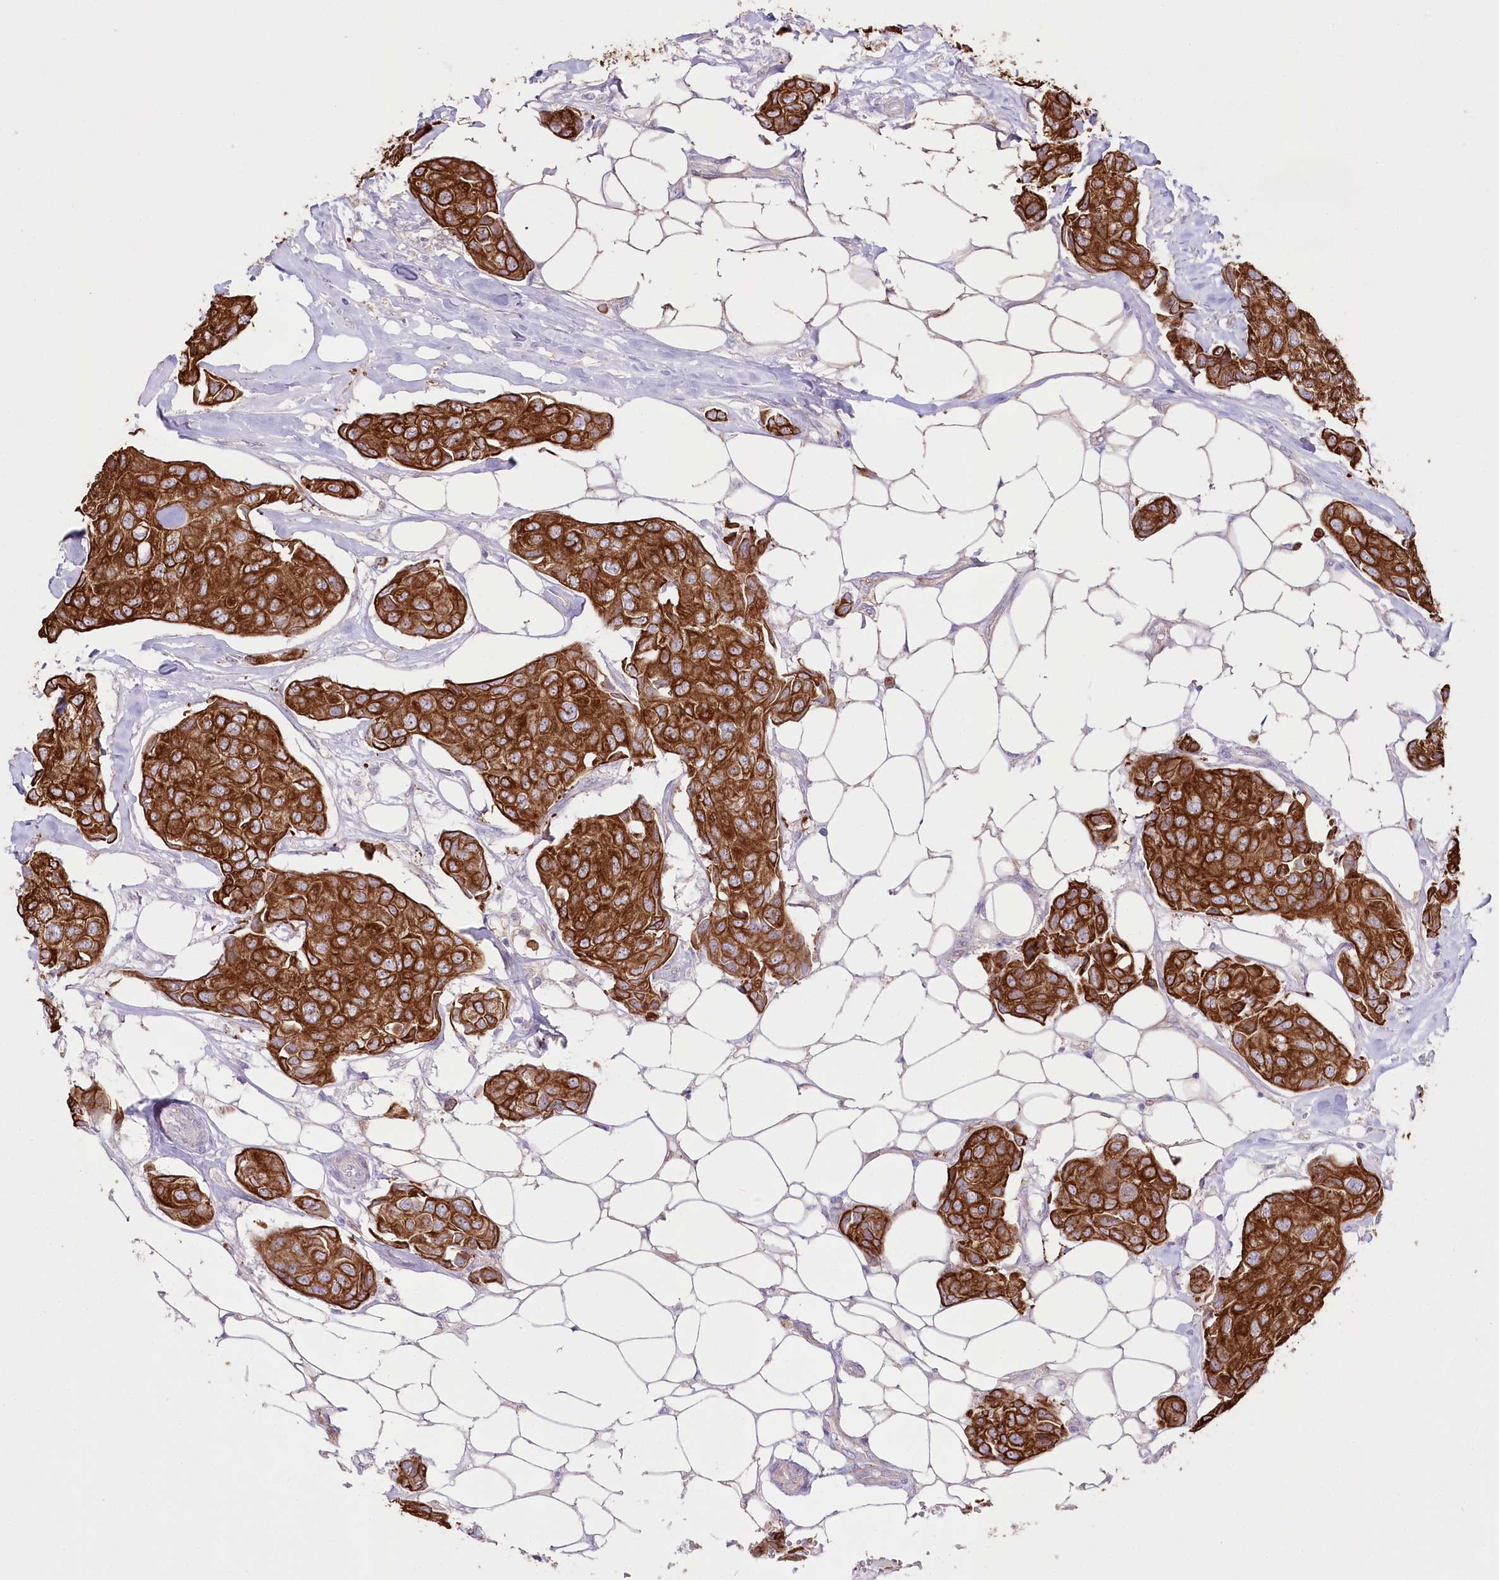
{"staining": {"intensity": "strong", "quantity": ">75%", "location": "cytoplasmic/membranous"}, "tissue": "breast cancer", "cell_type": "Tumor cells", "image_type": "cancer", "snomed": [{"axis": "morphology", "description": "Duct carcinoma"}, {"axis": "topography", "description": "Breast"}], "caption": "DAB (3,3'-diaminobenzidine) immunohistochemical staining of breast cancer (infiltrating ductal carcinoma) displays strong cytoplasmic/membranous protein positivity in approximately >75% of tumor cells.", "gene": "SLC39A10", "patient": {"sex": "female", "age": 80}}